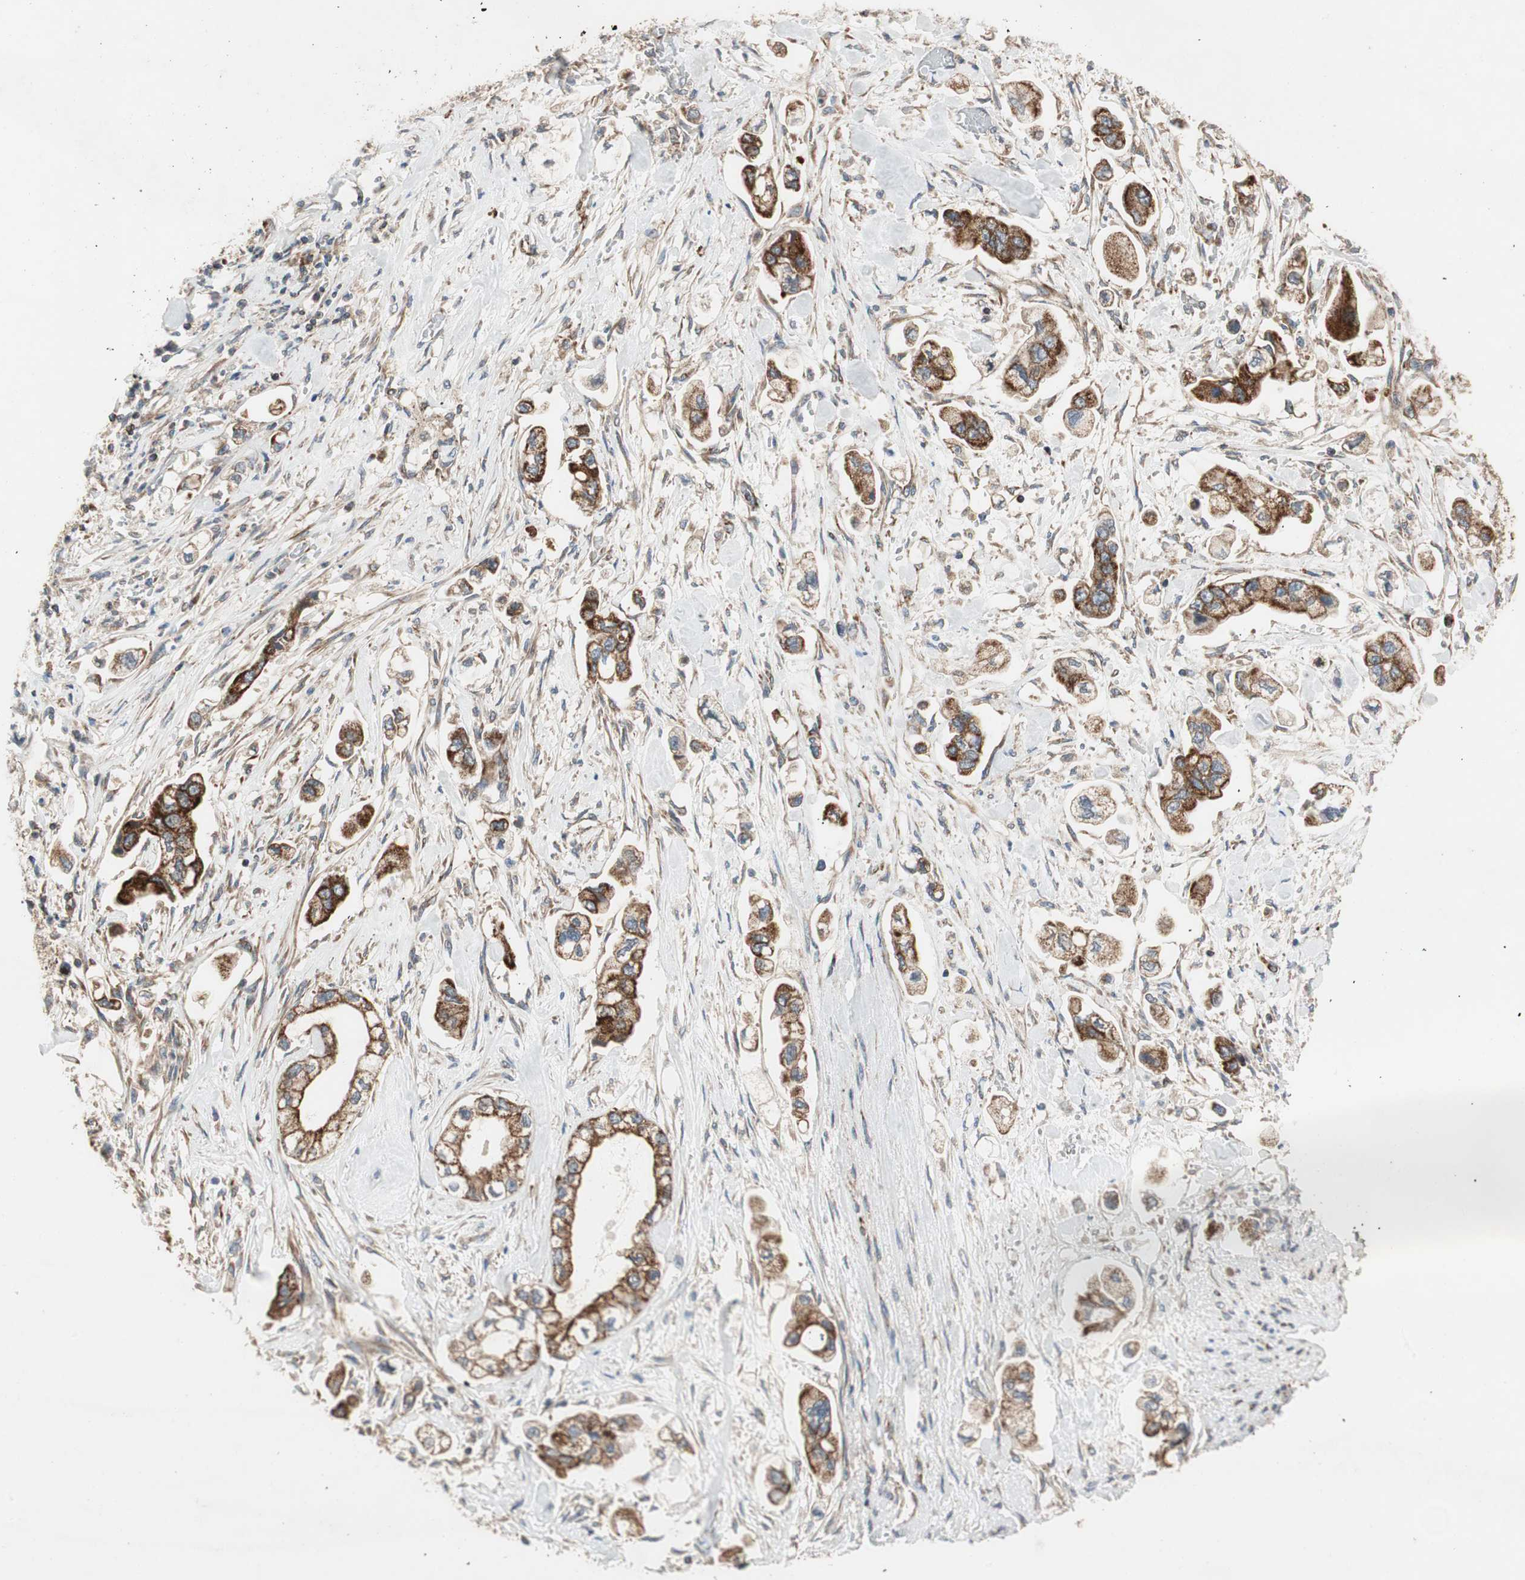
{"staining": {"intensity": "strong", "quantity": ">75%", "location": "cytoplasmic/membranous"}, "tissue": "stomach cancer", "cell_type": "Tumor cells", "image_type": "cancer", "snomed": [{"axis": "morphology", "description": "Adenocarcinoma, NOS"}, {"axis": "topography", "description": "Stomach"}], "caption": "Protein staining by IHC demonstrates strong cytoplasmic/membranous positivity in approximately >75% of tumor cells in stomach cancer (adenocarcinoma). Nuclei are stained in blue.", "gene": "AKAP1", "patient": {"sex": "male", "age": 62}}